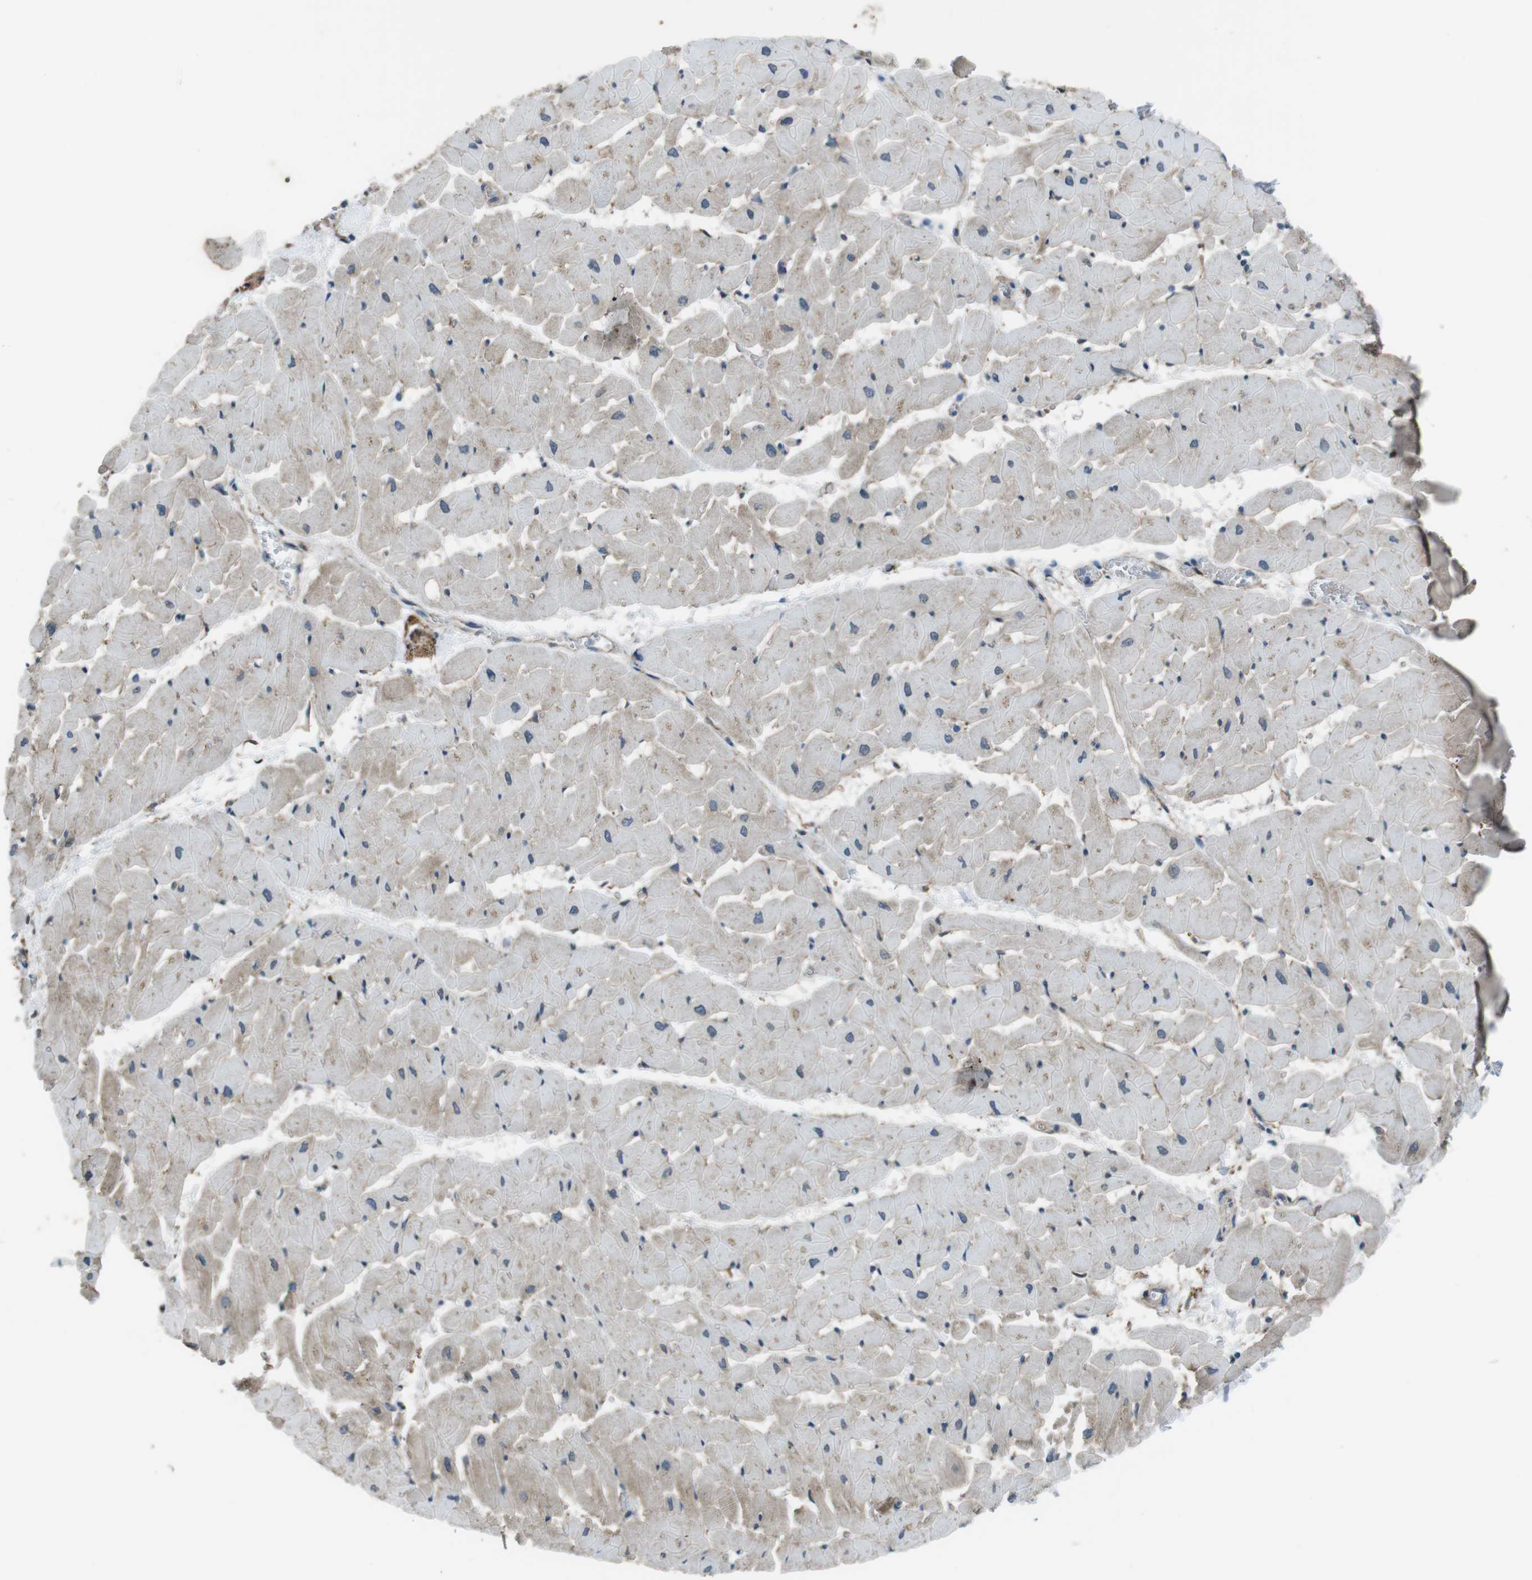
{"staining": {"intensity": "weak", "quantity": "25%-75%", "location": "cytoplasmic/membranous"}, "tissue": "heart muscle", "cell_type": "Cardiomyocytes", "image_type": "normal", "snomed": [{"axis": "morphology", "description": "Normal tissue, NOS"}, {"axis": "topography", "description": "Heart"}], "caption": "A histopathology image of human heart muscle stained for a protein demonstrates weak cytoplasmic/membranous brown staining in cardiomyocytes. The protein is stained brown, and the nuclei are stained in blue (DAB IHC with brightfield microscopy, high magnification).", "gene": "ANK2", "patient": {"sex": "female", "age": 19}}